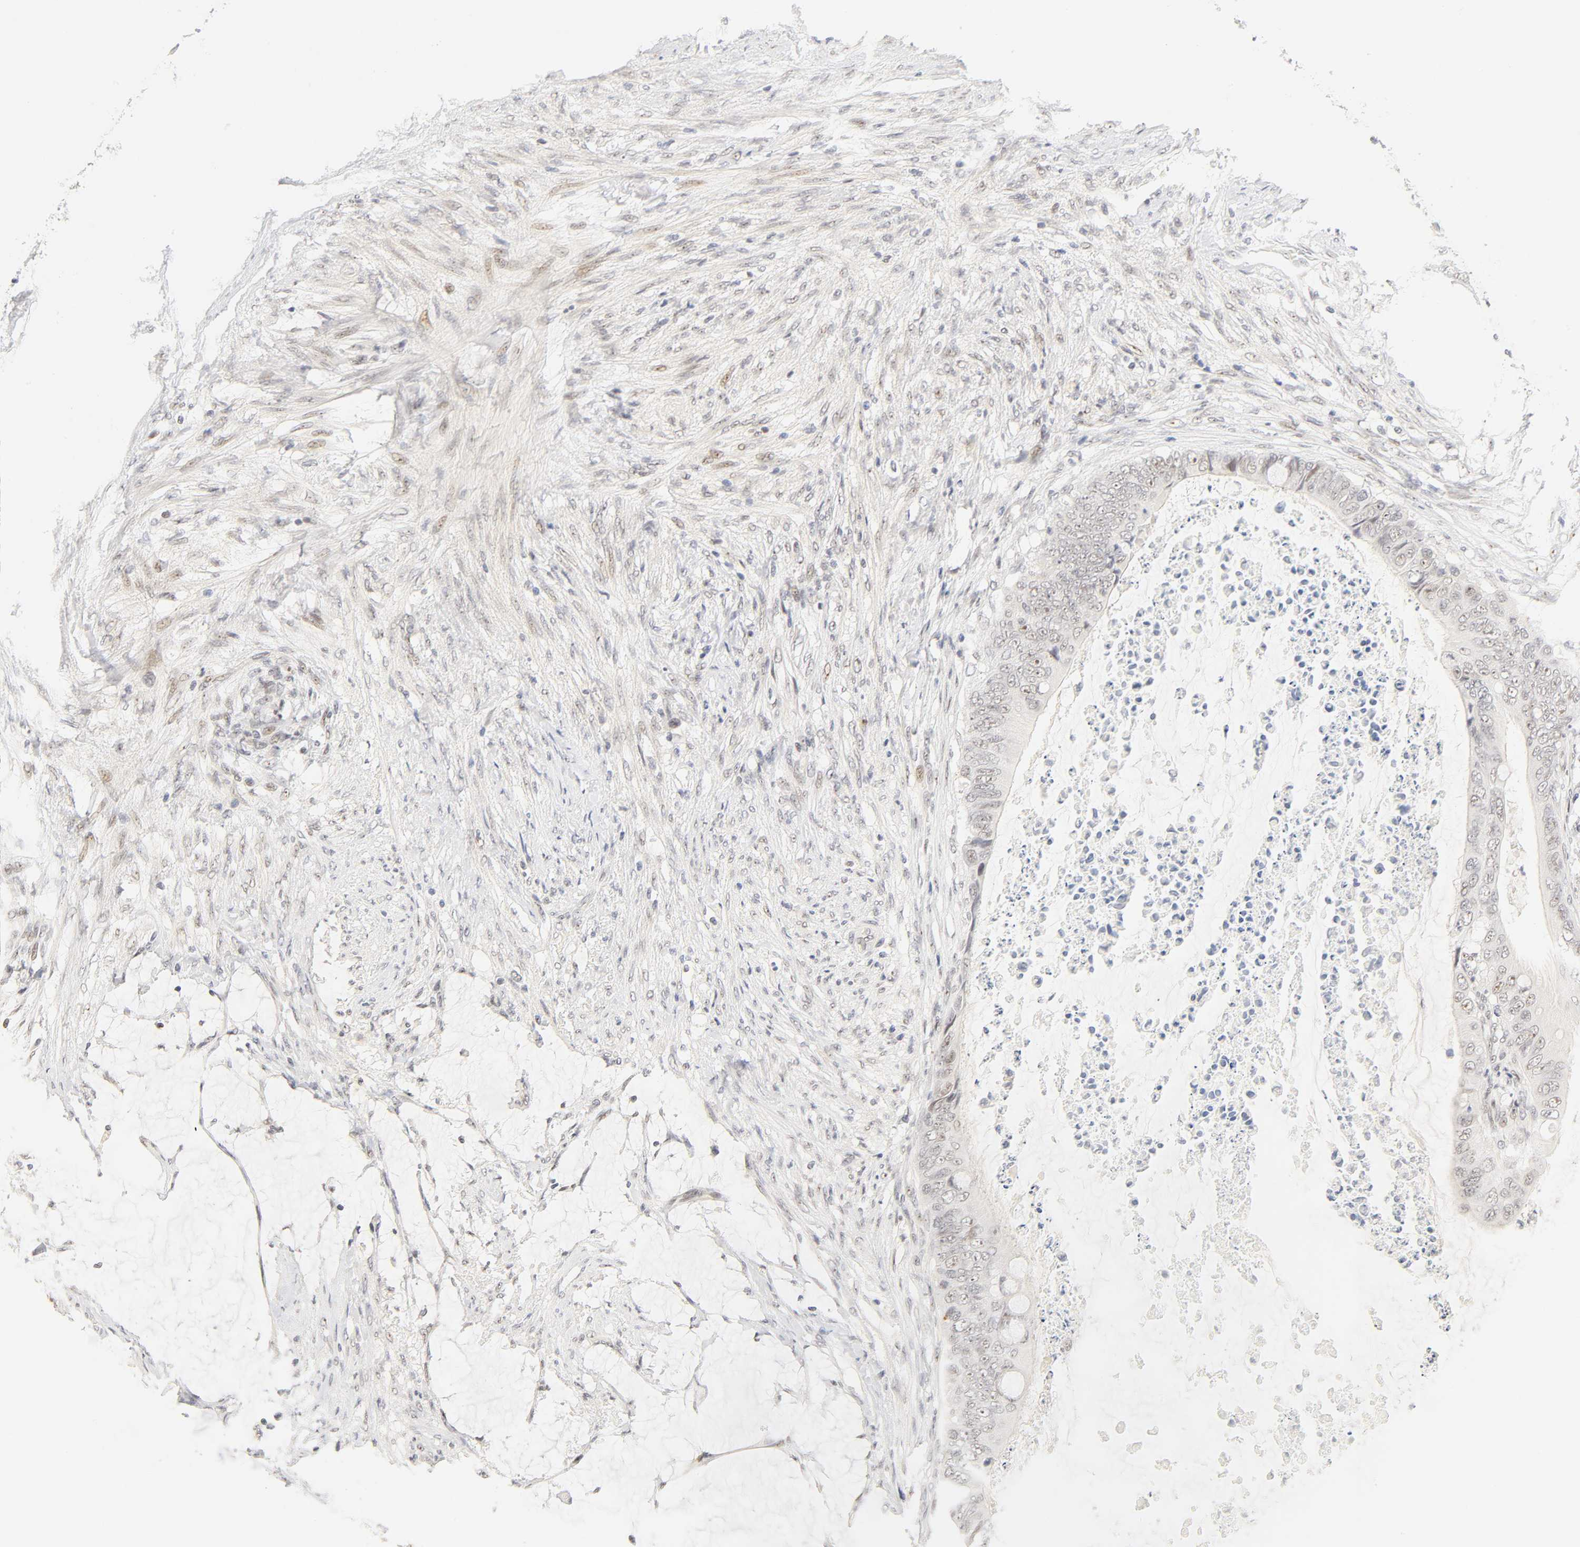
{"staining": {"intensity": "weak", "quantity": "<25%", "location": "nuclear"}, "tissue": "colorectal cancer", "cell_type": "Tumor cells", "image_type": "cancer", "snomed": [{"axis": "morphology", "description": "Normal tissue, NOS"}, {"axis": "morphology", "description": "Adenocarcinoma, NOS"}, {"axis": "topography", "description": "Rectum"}, {"axis": "topography", "description": "Peripheral nerve tissue"}], "caption": "A micrograph of colorectal cancer (adenocarcinoma) stained for a protein displays no brown staining in tumor cells.", "gene": "MNAT1", "patient": {"sex": "female", "age": 77}}